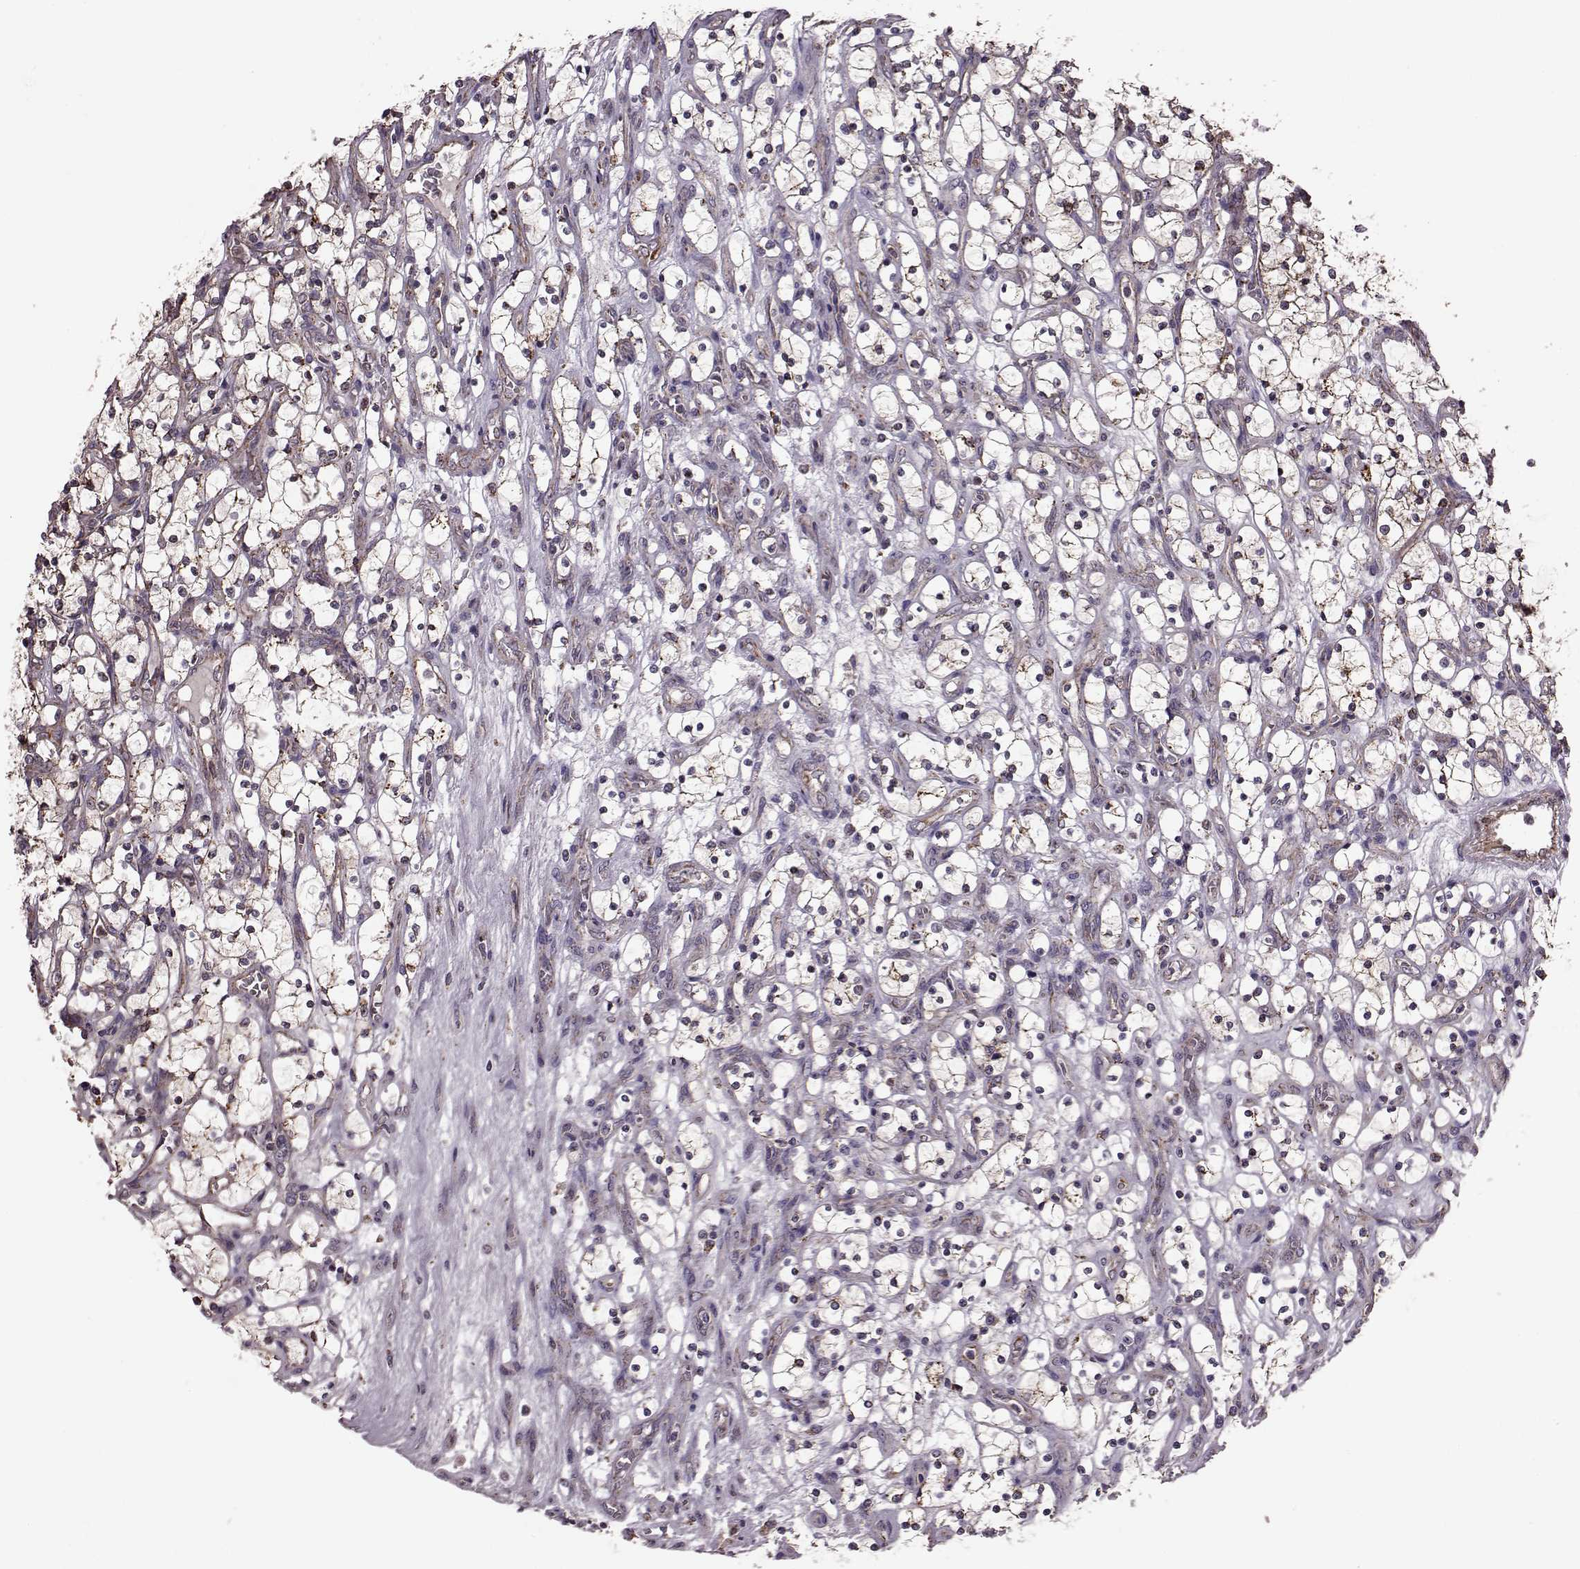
{"staining": {"intensity": "strong", "quantity": "25%-75%", "location": "cytoplasmic/membranous"}, "tissue": "renal cancer", "cell_type": "Tumor cells", "image_type": "cancer", "snomed": [{"axis": "morphology", "description": "Adenocarcinoma, NOS"}, {"axis": "topography", "description": "Kidney"}], "caption": "IHC histopathology image of neoplastic tissue: renal cancer (adenocarcinoma) stained using IHC displays high levels of strong protein expression localized specifically in the cytoplasmic/membranous of tumor cells, appearing as a cytoplasmic/membranous brown color.", "gene": "PUDP", "patient": {"sex": "female", "age": 69}}